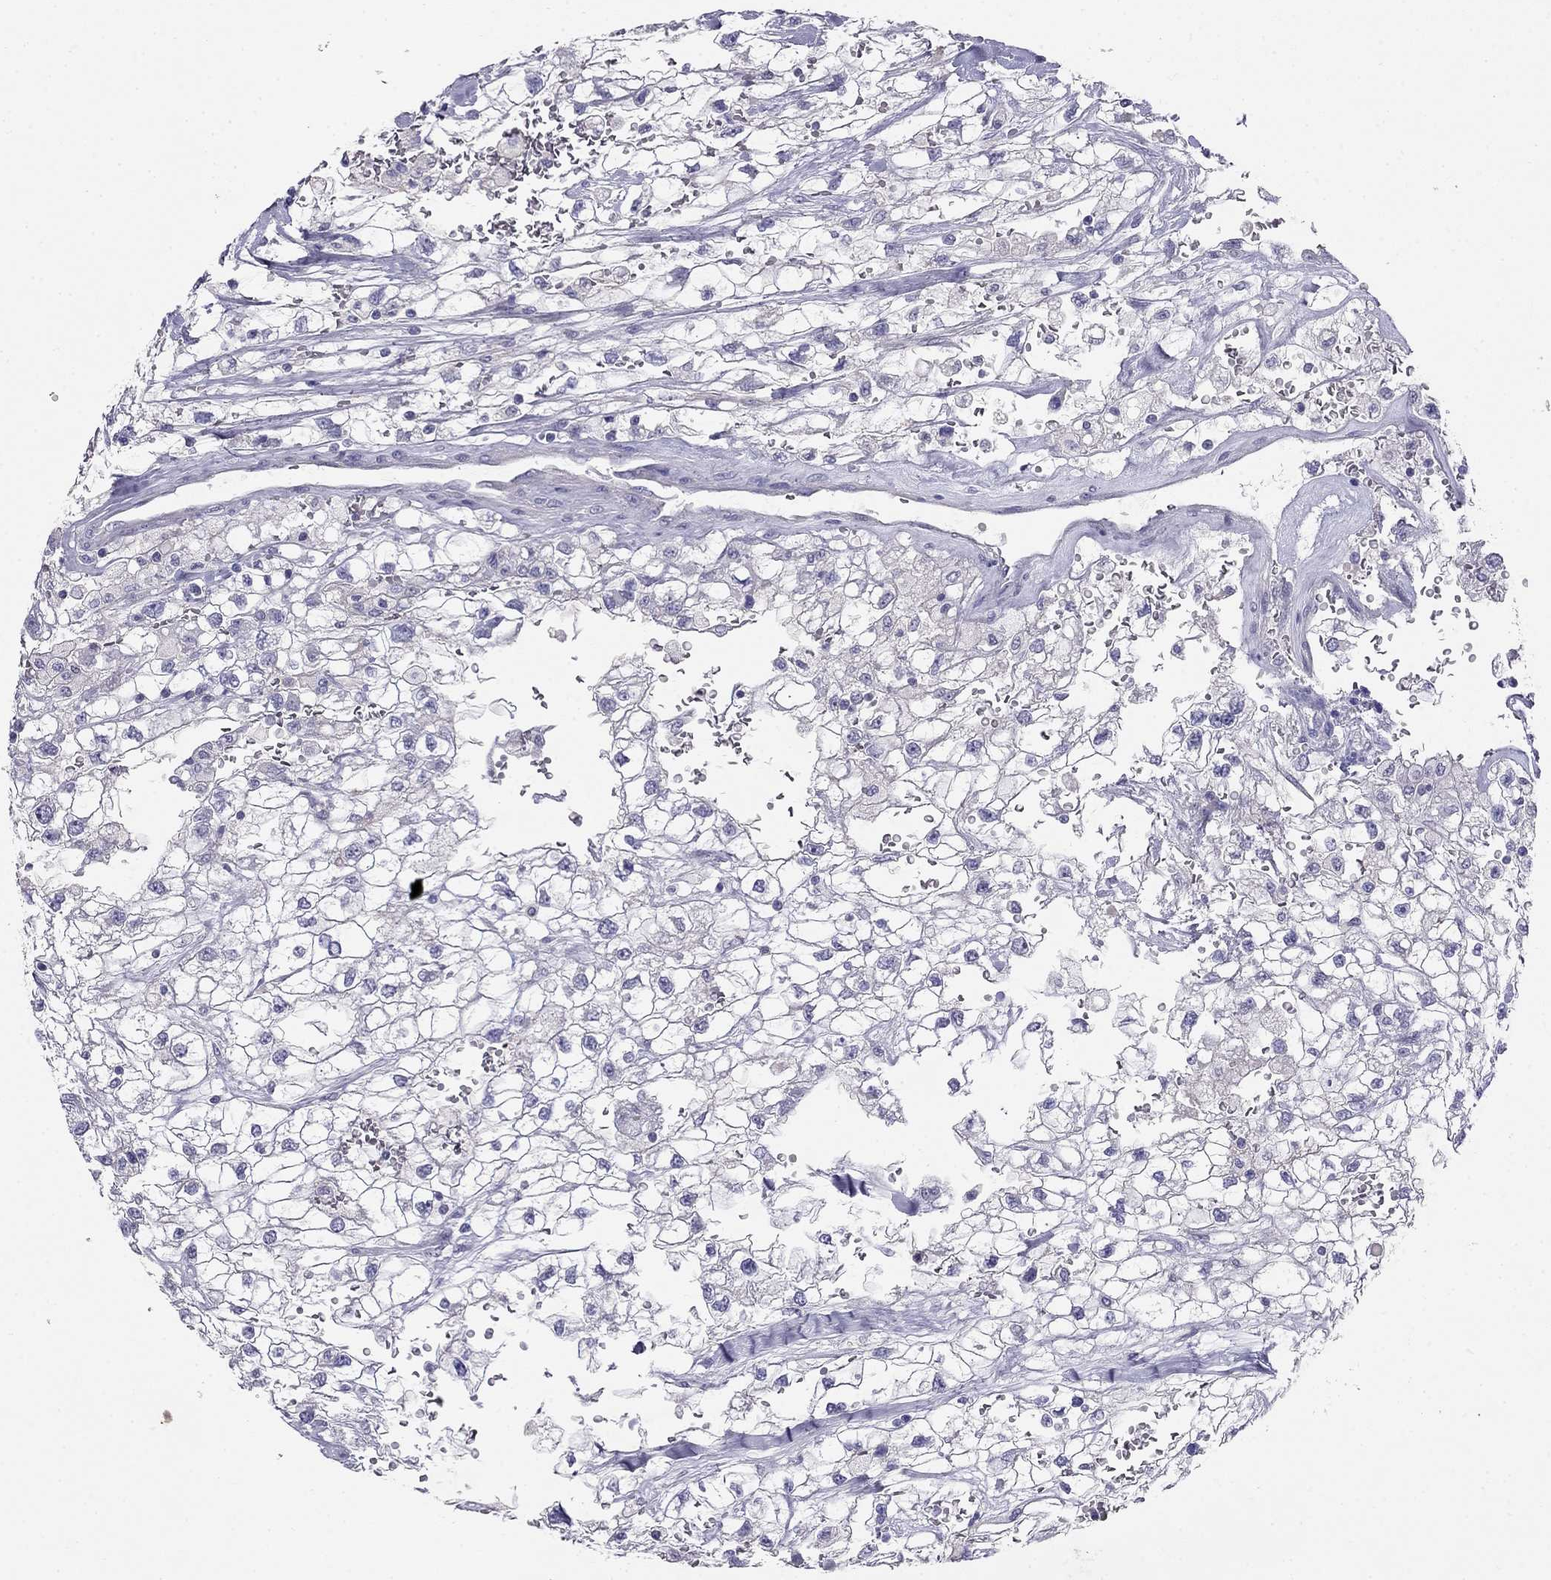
{"staining": {"intensity": "negative", "quantity": "none", "location": "none"}, "tissue": "renal cancer", "cell_type": "Tumor cells", "image_type": "cancer", "snomed": [{"axis": "morphology", "description": "Adenocarcinoma, NOS"}, {"axis": "topography", "description": "Kidney"}], "caption": "IHC micrograph of renal adenocarcinoma stained for a protein (brown), which shows no positivity in tumor cells. The staining was performed using DAB to visualize the protein expression in brown, while the nuclei were stained in blue with hematoxylin (Magnification: 20x).", "gene": "LY6H", "patient": {"sex": "male", "age": 59}}